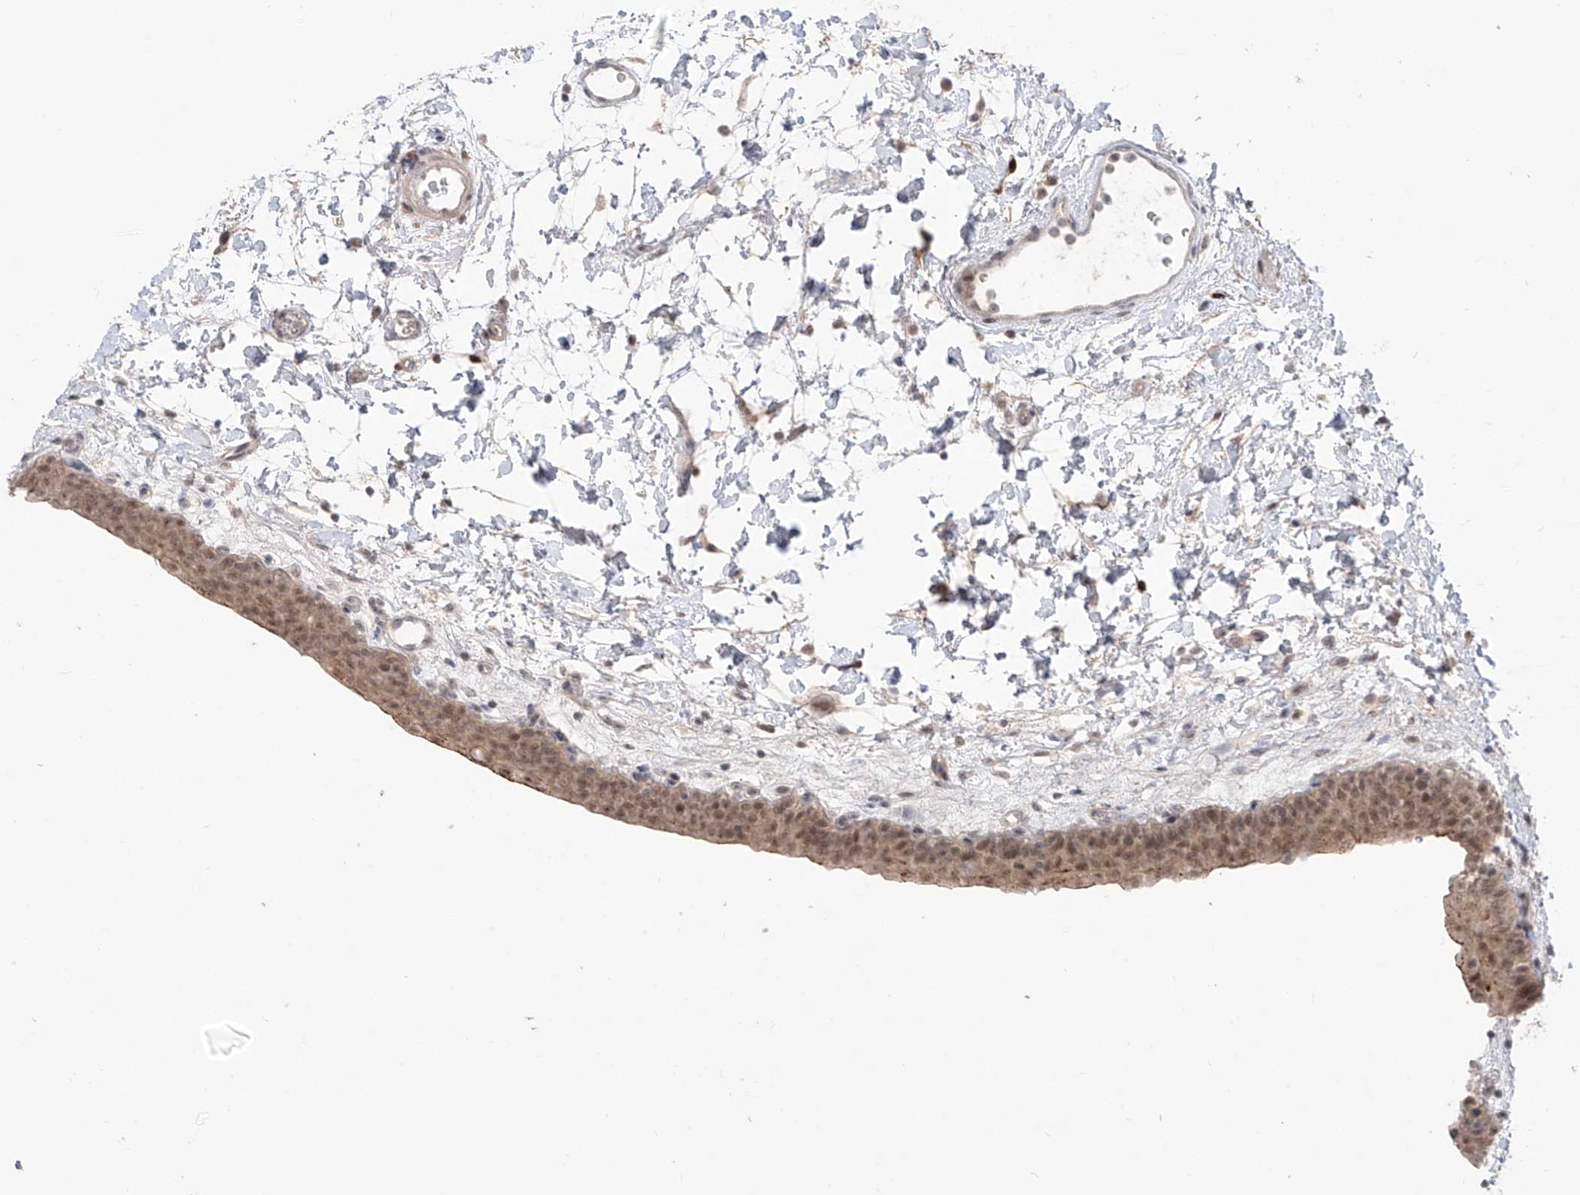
{"staining": {"intensity": "moderate", "quantity": ">75%", "location": "cytoplasmic/membranous,nuclear"}, "tissue": "urinary bladder", "cell_type": "Urothelial cells", "image_type": "normal", "snomed": [{"axis": "morphology", "description": "Normal tissue, NOS"}, {"axis": "topography", "description": "Urinary bladder"}], "caption": "Immunohistochemical staining of unremarkable human urinary bladder reveals medium levels of moderate cytoplasmic/membranous,nuclear expression in about >75% of urothelial cells.", "gene": "OGT", "patient": {"sex": "male", "age": 83}}